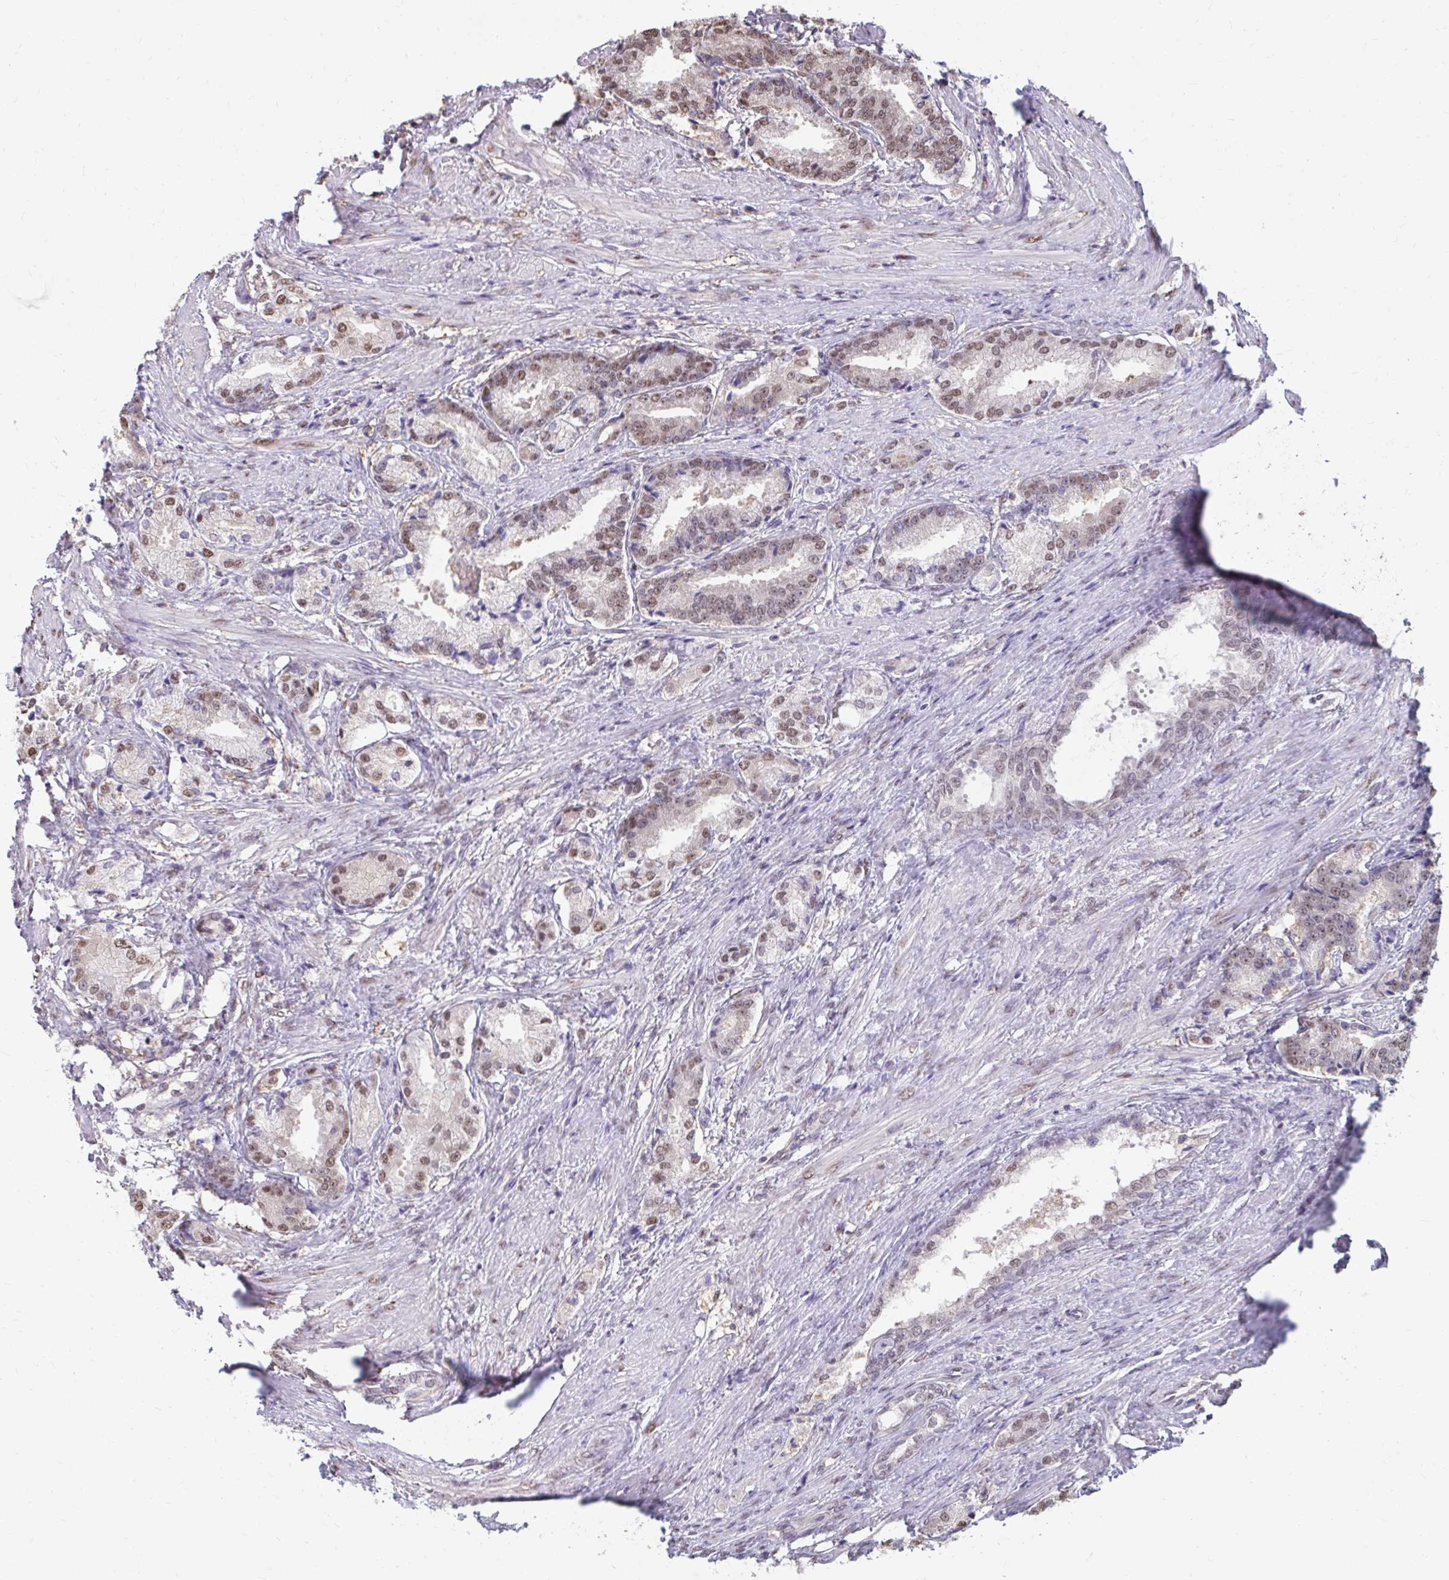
{"staining": {"intensity": "moderate", "quantity": "25%-75%", "location": "nuclear"}, "tissue": "prostate cancer", "cell_type": "Tumor cells", "image_type": "cancer", "snomed": [{"axis": "morphology", "description": "Adenocarcinoma, High grade"}, {"axis": "topography", "description": "Prostate and seminal vesicle, NOS"}], "caption": "Immunohistochemical staining of human prostate adenocarcinoma (high-grade) reveals medium levels of moderate nuclear expression in about 25%-75% of tumor cells. (DAB IHC with brightfield microscopy, high magnification).", "gene": "ING4", "patient": {"sex": "male", "age": 61}}